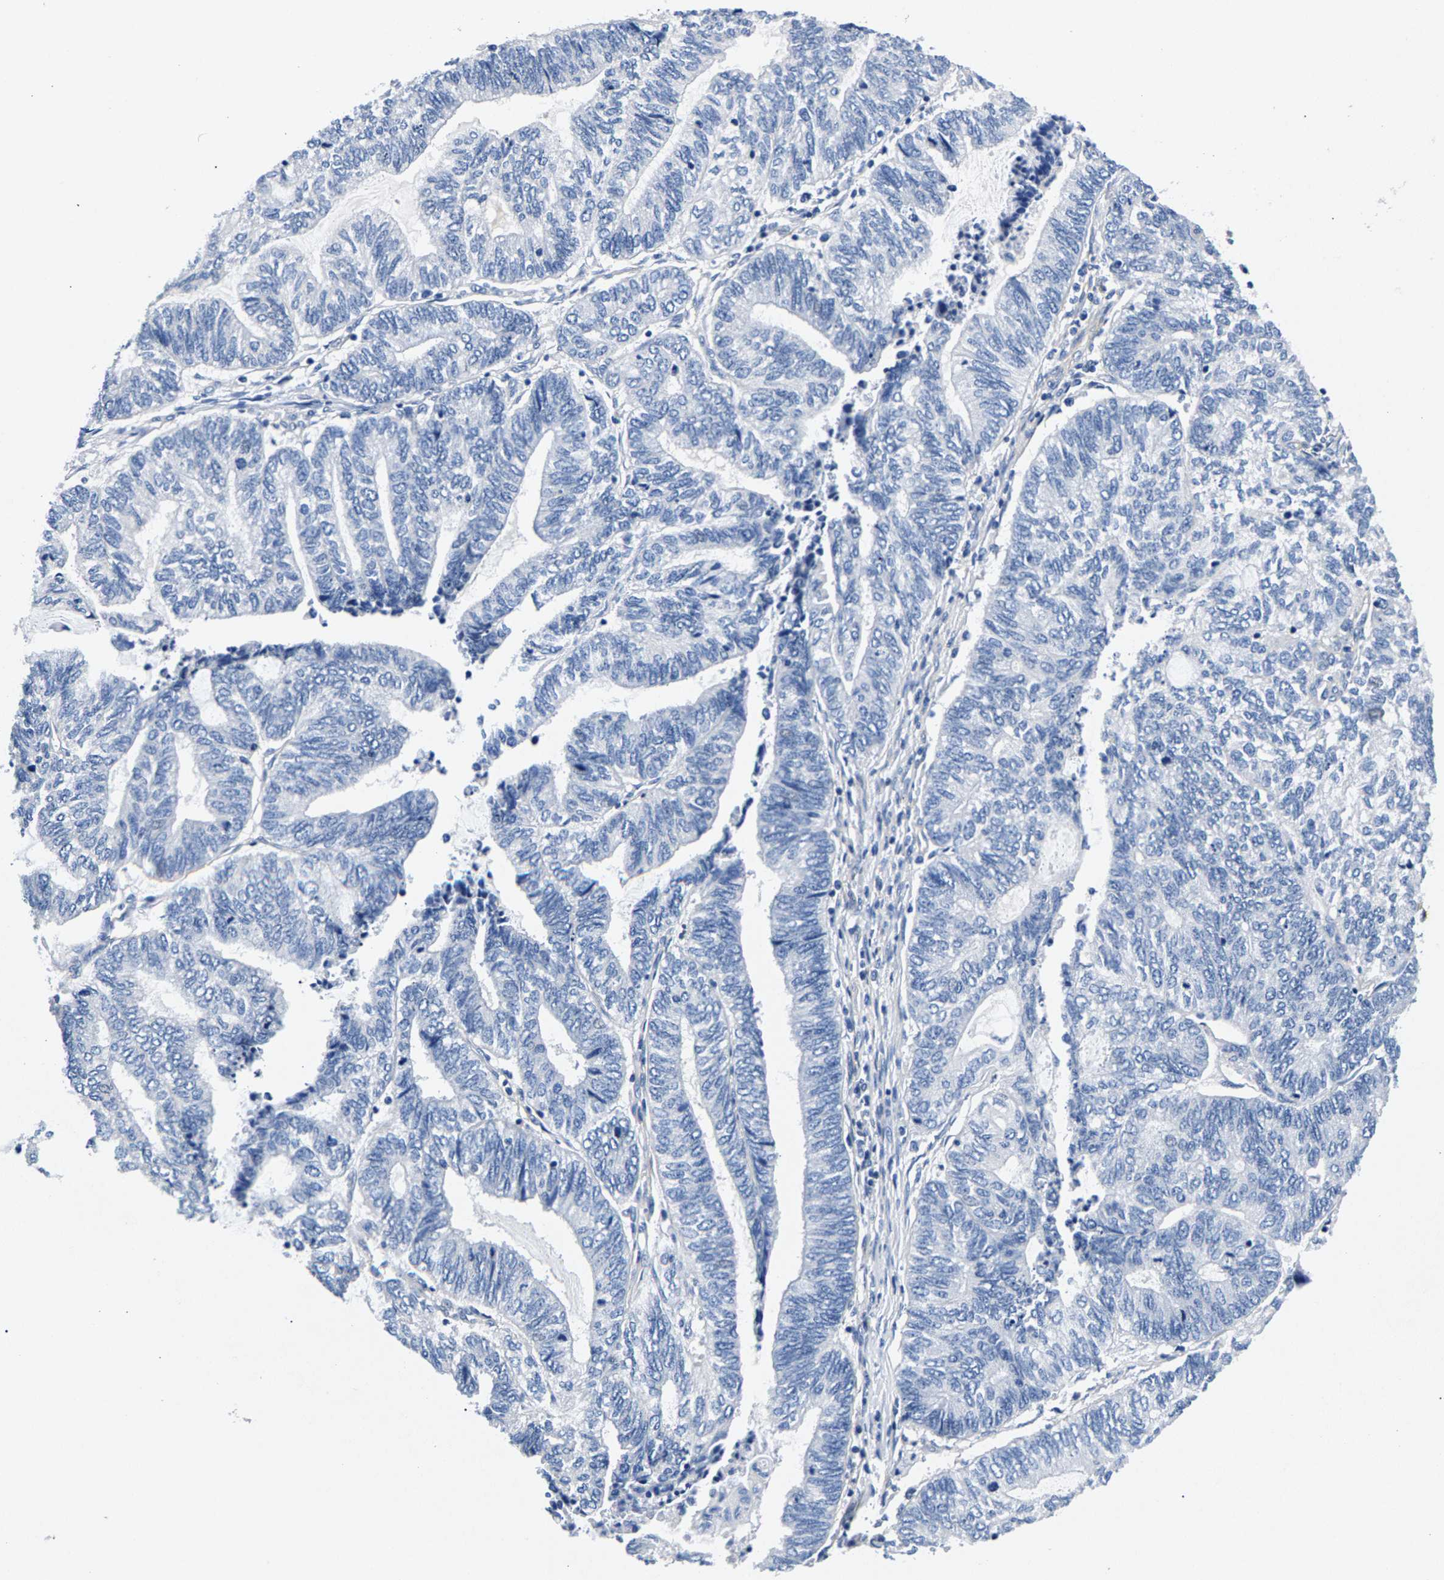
{"staining": {"intensity": "negative", "quantity": "none", "location": "none"}, "tissue": "endometrial cancer", "cell_type": "Tumor cells", "image_type": "cancer", "snomed": [{"axis": "morphology", "description": "Adenocarcinoma, NOS"}, {"axis": "topography", "description": "Uterus"}, {"axis": "topography", "description": "Endometrium"}], "caption": "Endometrial cancer (adenocarcinoma) stained for a protein using IHC shows no expression tumor cells.", "gene": "P2RY4", "patient": {"sex": "female", "age": 70}}